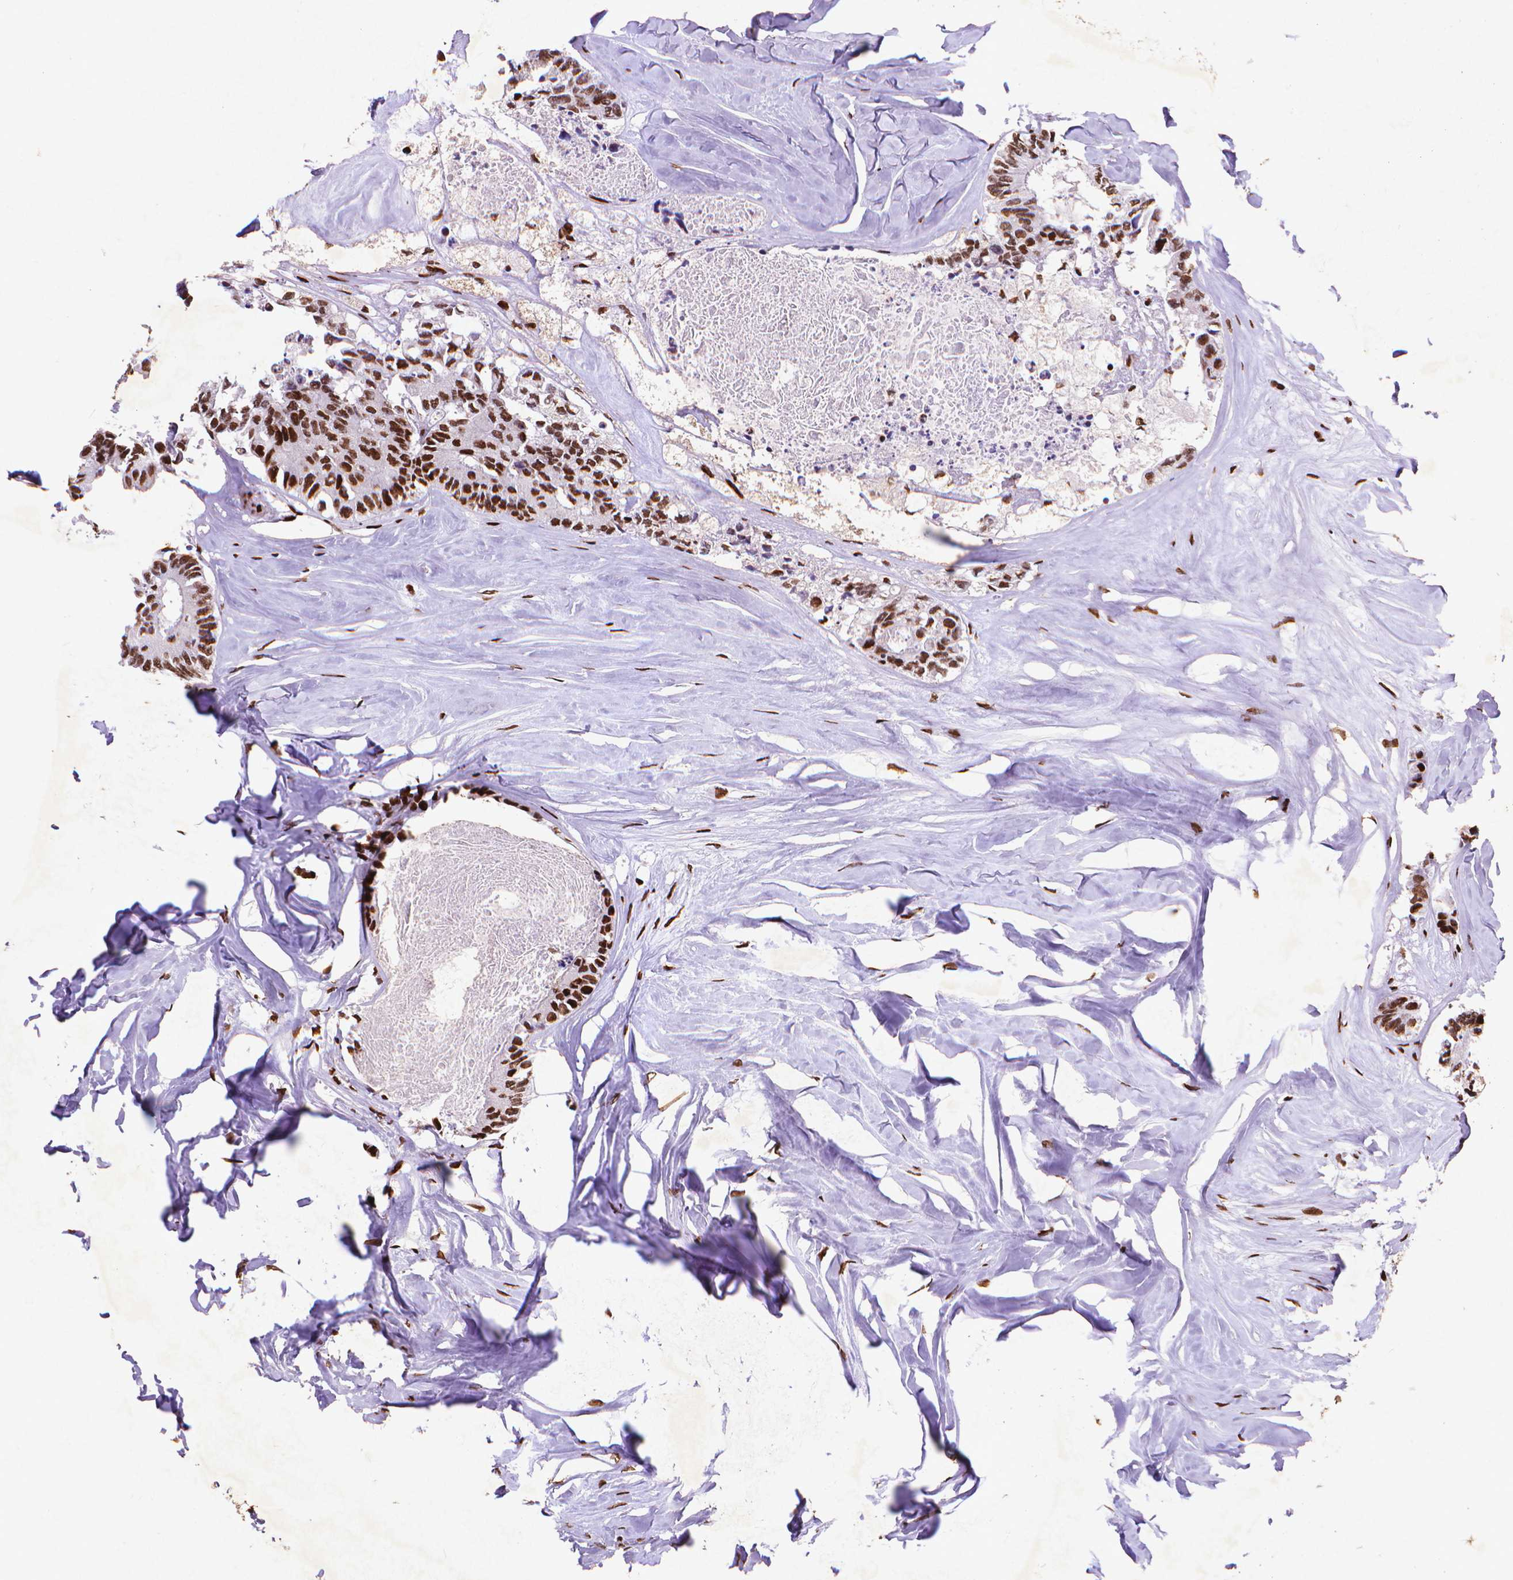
{"staining": {"intensity": "strong", "quantity": ">75%", "location": "nuclear"}, "tissue": "colorectal cancer", "cell_type": "Tumor cells", "image_type": "cancer", "snomed": [{"axis": "morphology", "description": "Adenocarcinoma, NOS"}, {"axis": "topography", "description": "Colon"}, {"axis": "topography", "description": "Rectum"}], "caption": "Immunohistochemical staining of colorectal adenocarcinoma reveals strong nuclear protein expression in about >75% of tumor cells. The protein of interest is stained brown, and the nuclei are stained in blue (DAB IHC with brightfield microscopy, high magnification).", "gene": "CITED2", "patient": {"sex": "male", "age": 57}}